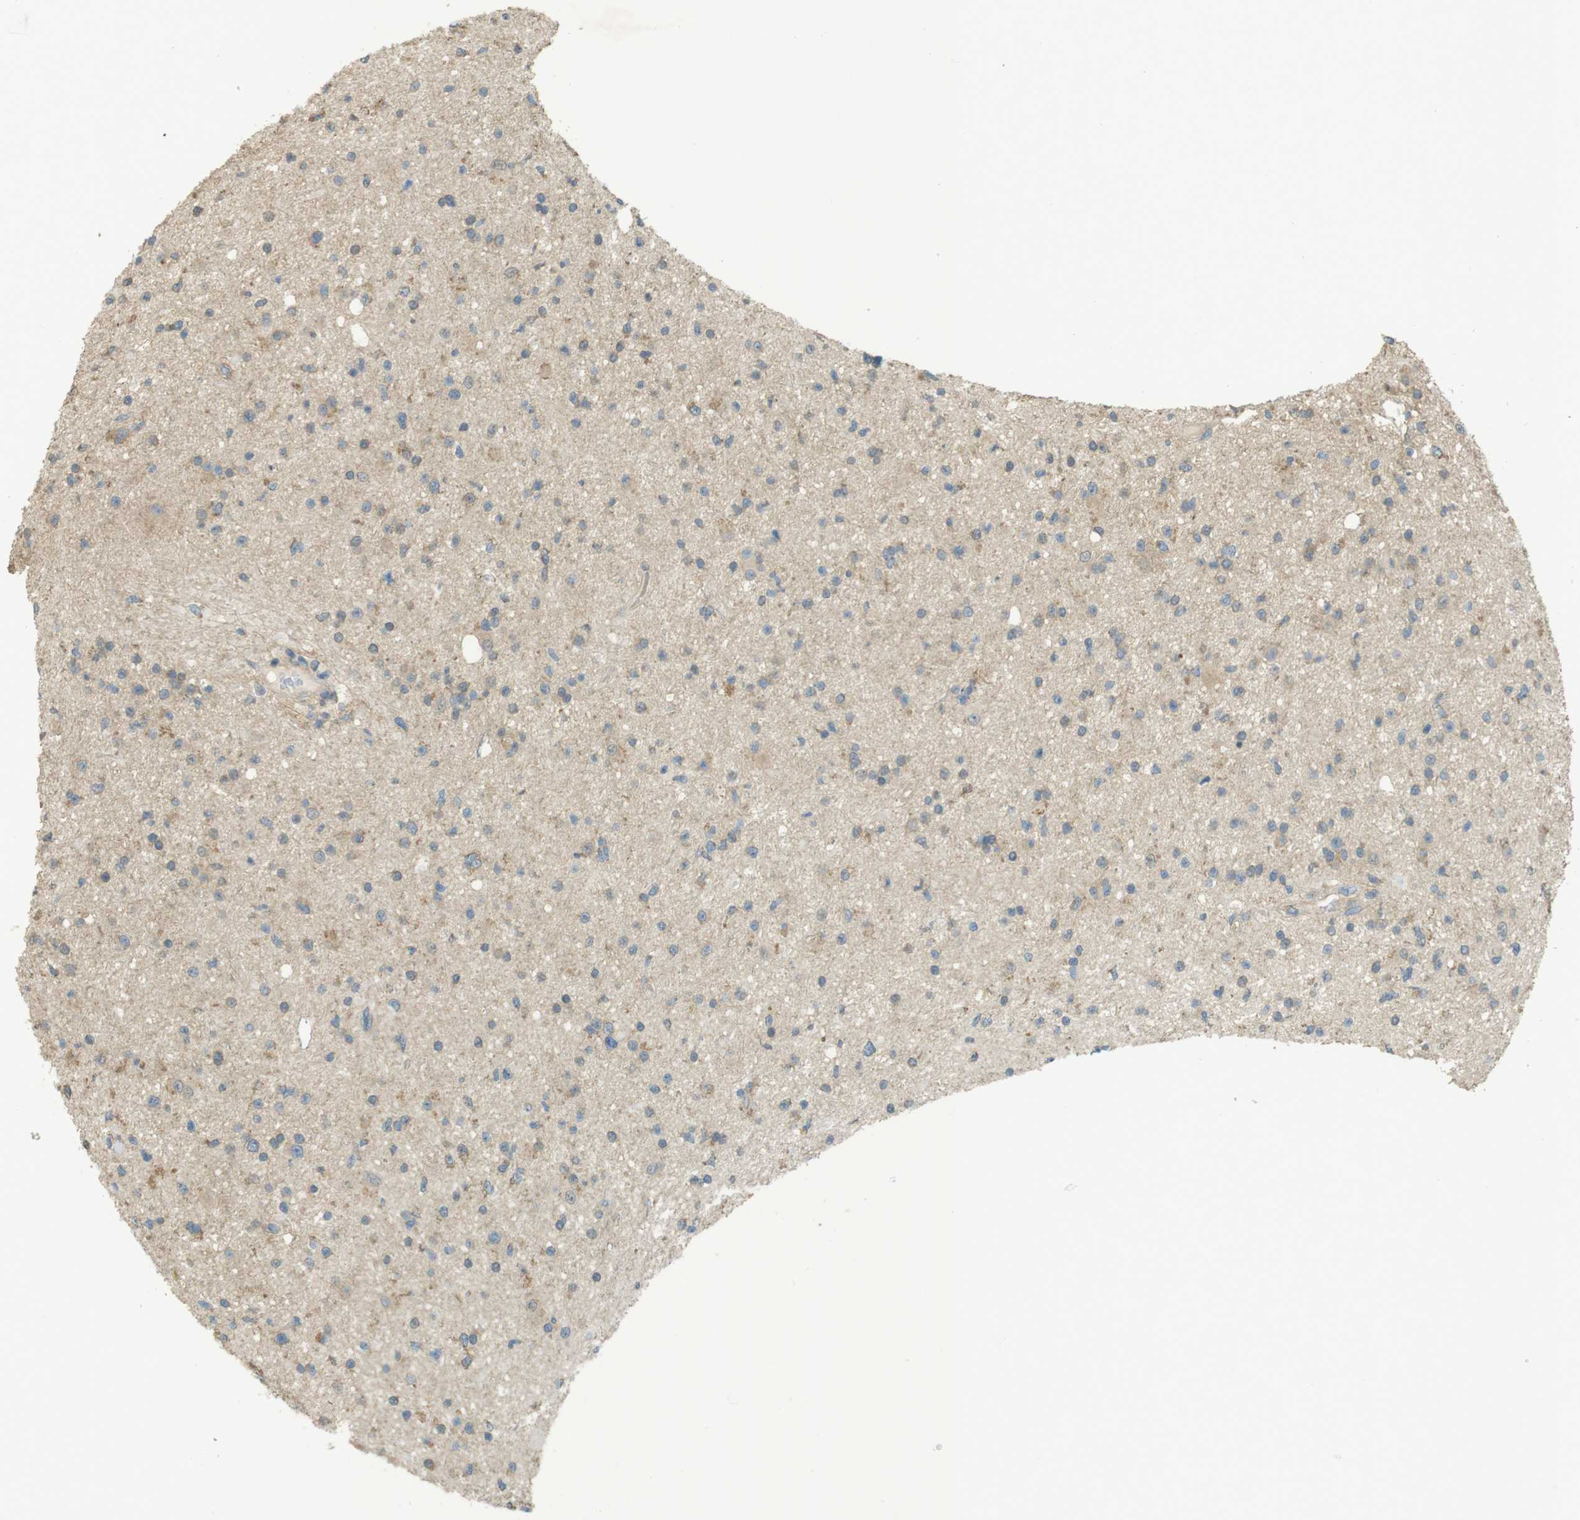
{"staining": {"intensity": "moderate", "quantity": "<25%", "location": "cytoplasmic/membranous"}, "tissue": "glioma", "cell_type": "Tumor cells", "image_type": "cancer", "snomed": [{"axis": "morphology", "description": "Glioma, malignant, High grade"}, {"axis": "topography", "description": "Brain"}], "caption": "Moderate cytoplasmic/membranous staining for a protein is seen in about <25% of tumor cells of malignant glioma (high-grade) using immunohistochemistry (IHC).", "gene": "ZDHHC20", "patient": {"sex": "male", "age": 33}}